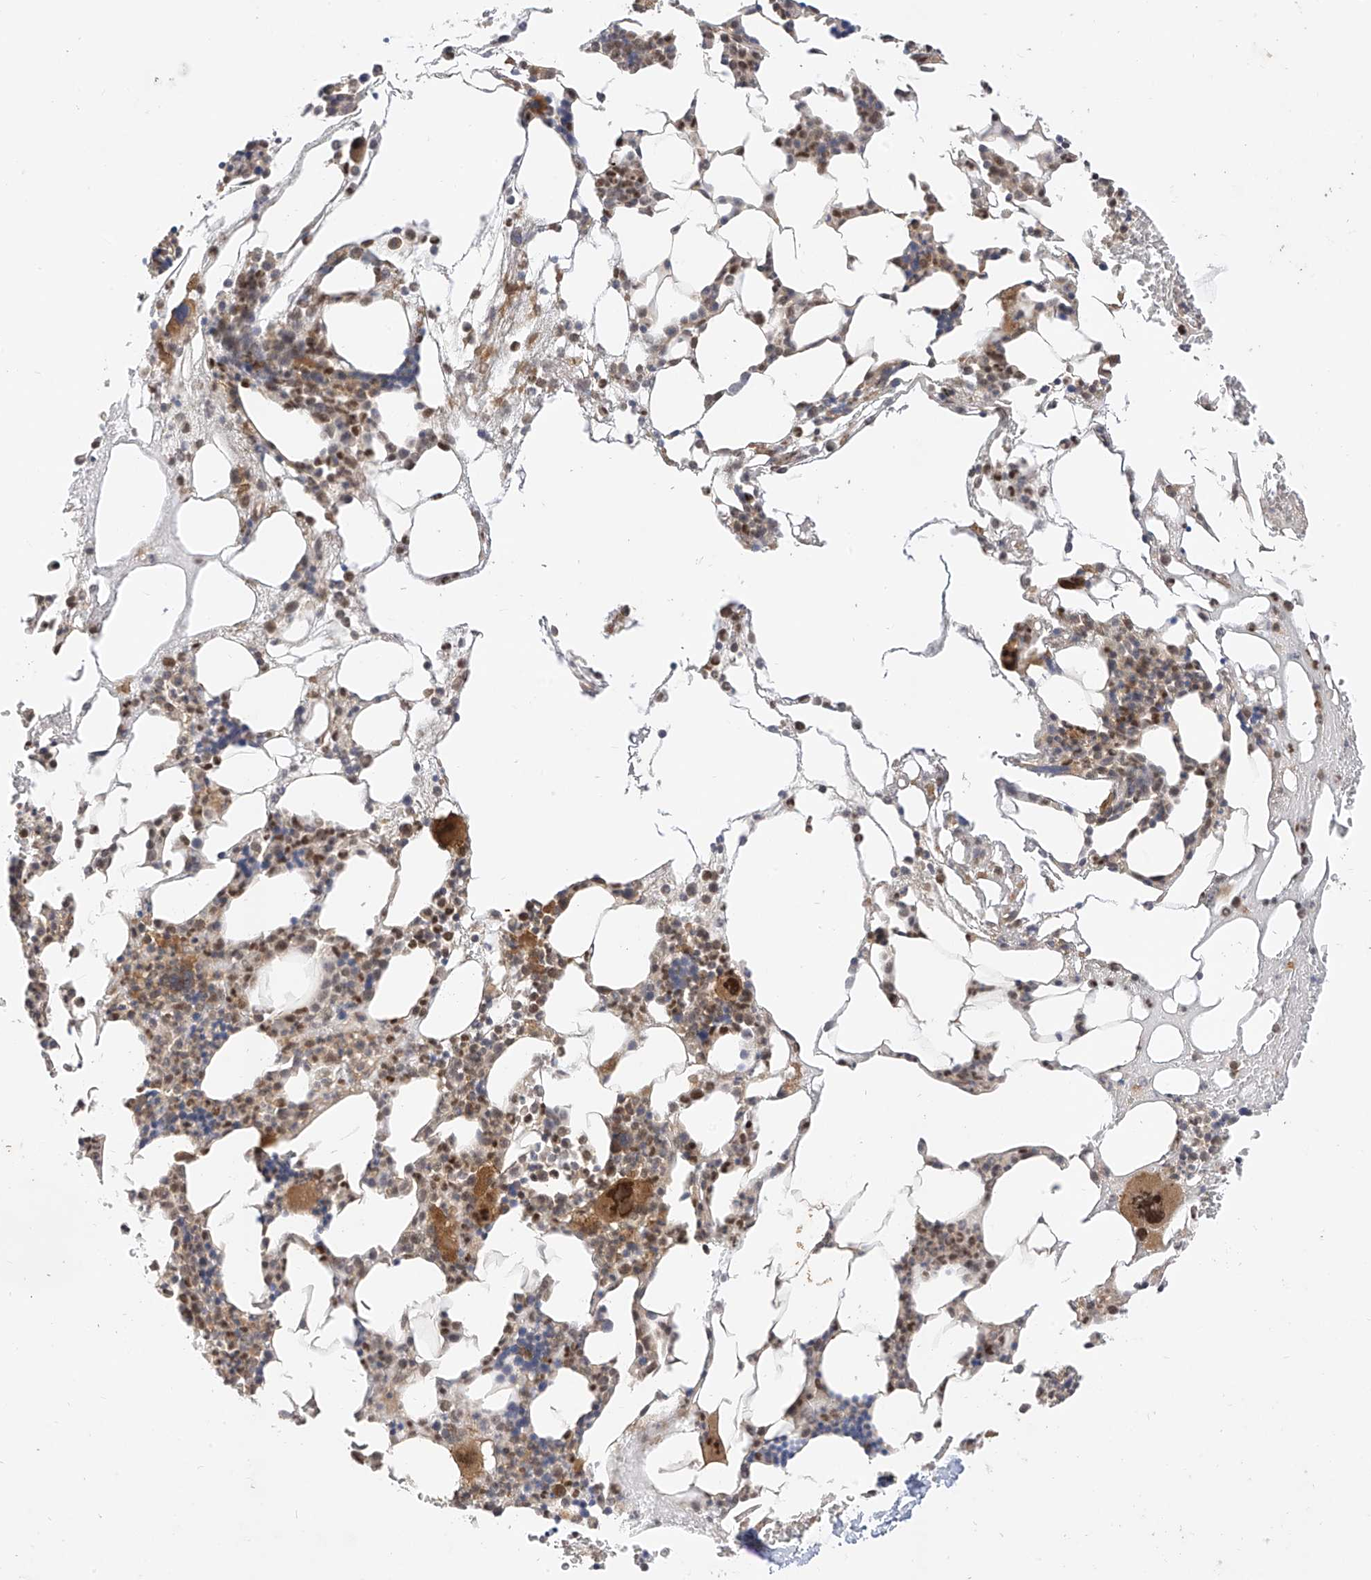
{"staining": {"intensity": "strong", "quantity": "<25%", "location": "cytoplasmic/membranous,nuclear"}, "tissue": "bone marrow", "cell_type": "Hematopoietic cells", "image_type": "normal", "snomed": [{"axis": "morphology", "description": "Normal tissue, NOS"}, {"axis": "morphology", "description": "Inflammation, NOS"}, {"axis": "topography", "description": "Bone marrow"}], "caption": "The histopathology image shows a brown stain indicating the presence of a protein in the cytoplasmic/membranous,nuclear of hematopoietic cells in bone marrow. (DAB IHC, brown staining for protein, blue staining for nuclei).", "gene": "MRTFA", "patient": {"sex": "female", "age": 78}}